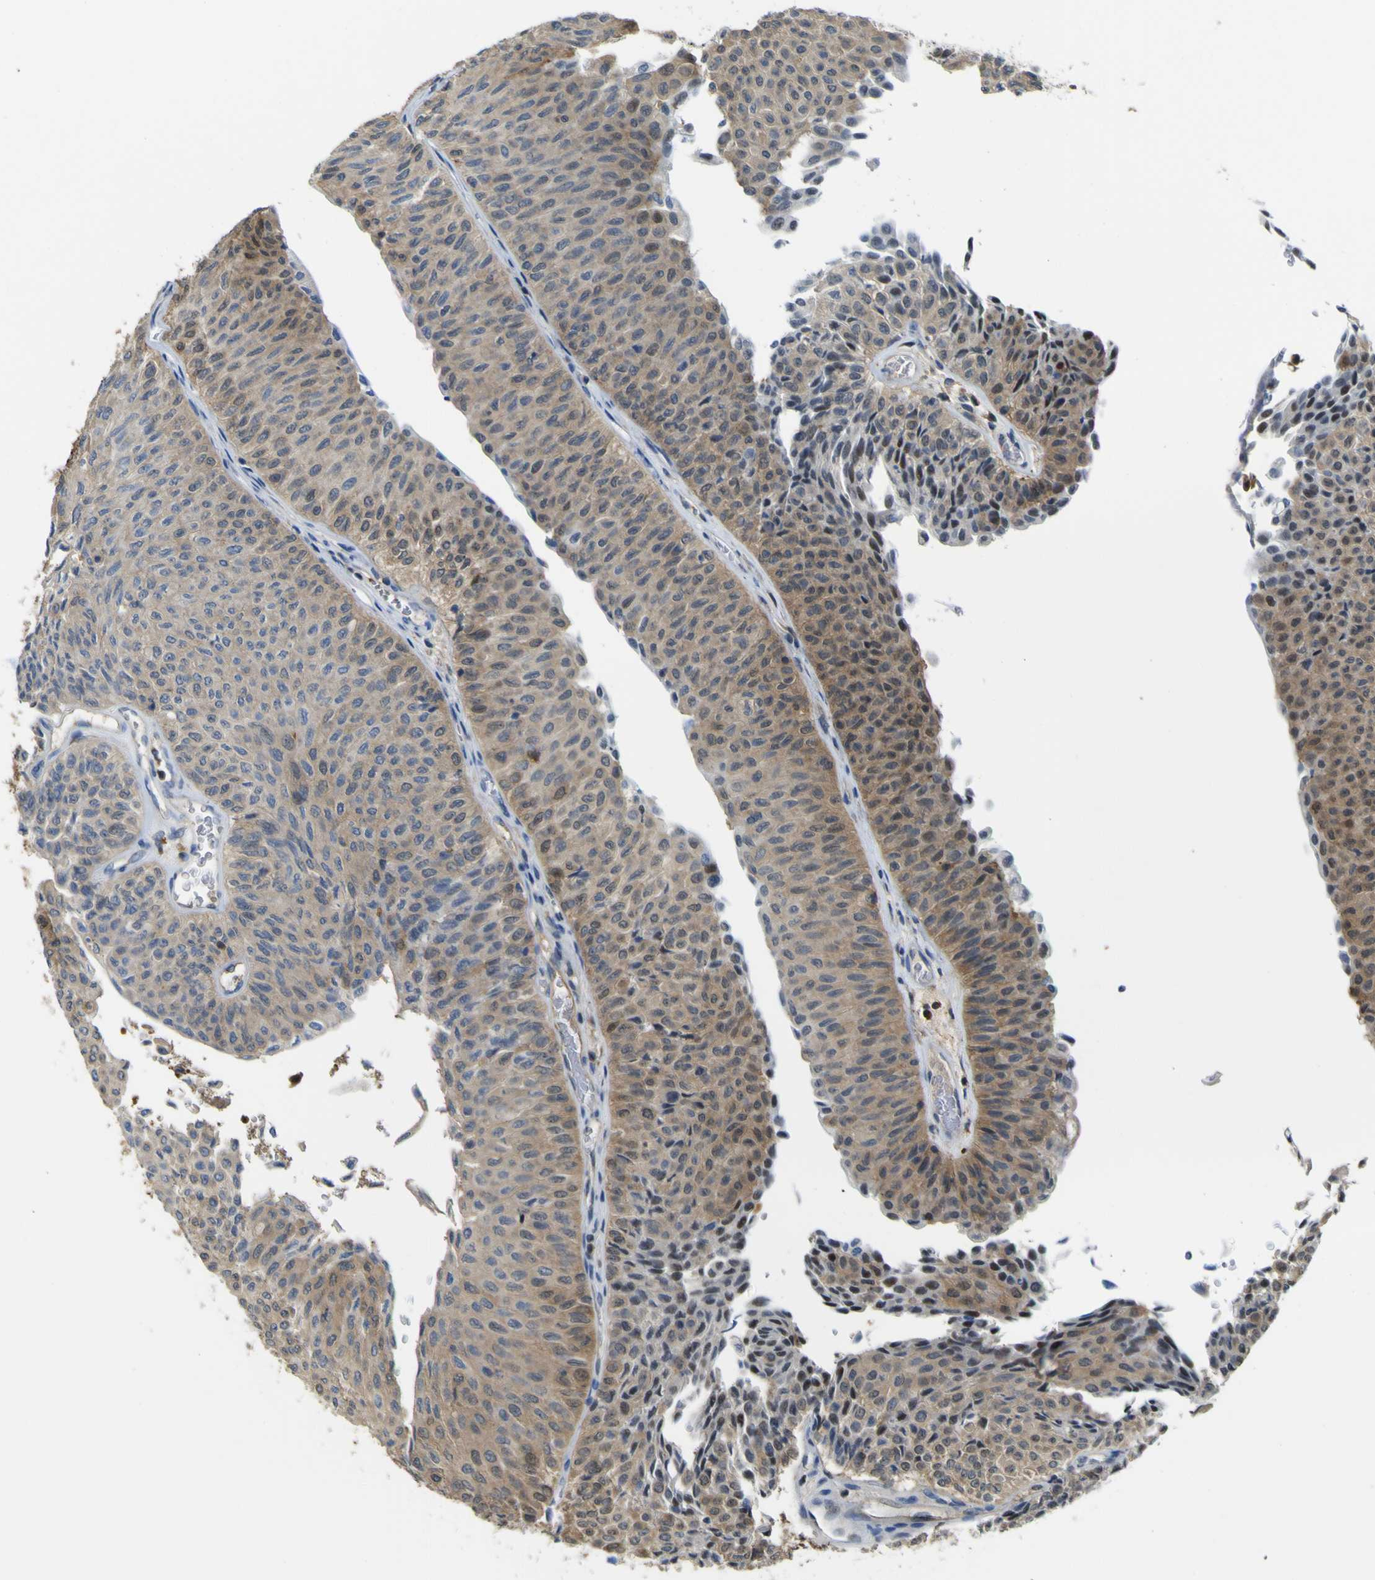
{"staining": {"intensity": "moderate", "quantity": "25%-75%", "location": "cytoplasmic/membranous"}, "tissue": "urothelial cancer", "cell_type": "Tumor cells", "image_type": "cancer", "snomed": [{"axis": "morphology", "description": "Urothelial carcinoma, Low grade"}, {"axis": "topography", "description": "Urinary bladder"}], "caption": "Immunohistochemical staining of low-grade urothelial carcinoma demonstrates moderate cytoplasmic/membranous protein expression in about 25%-75% of tumor cells. Ihc stains the protein in brown and the nuclei are stained blue.", "gene": "ABHD3", "patient": {"sex": "male", "age": 78}}